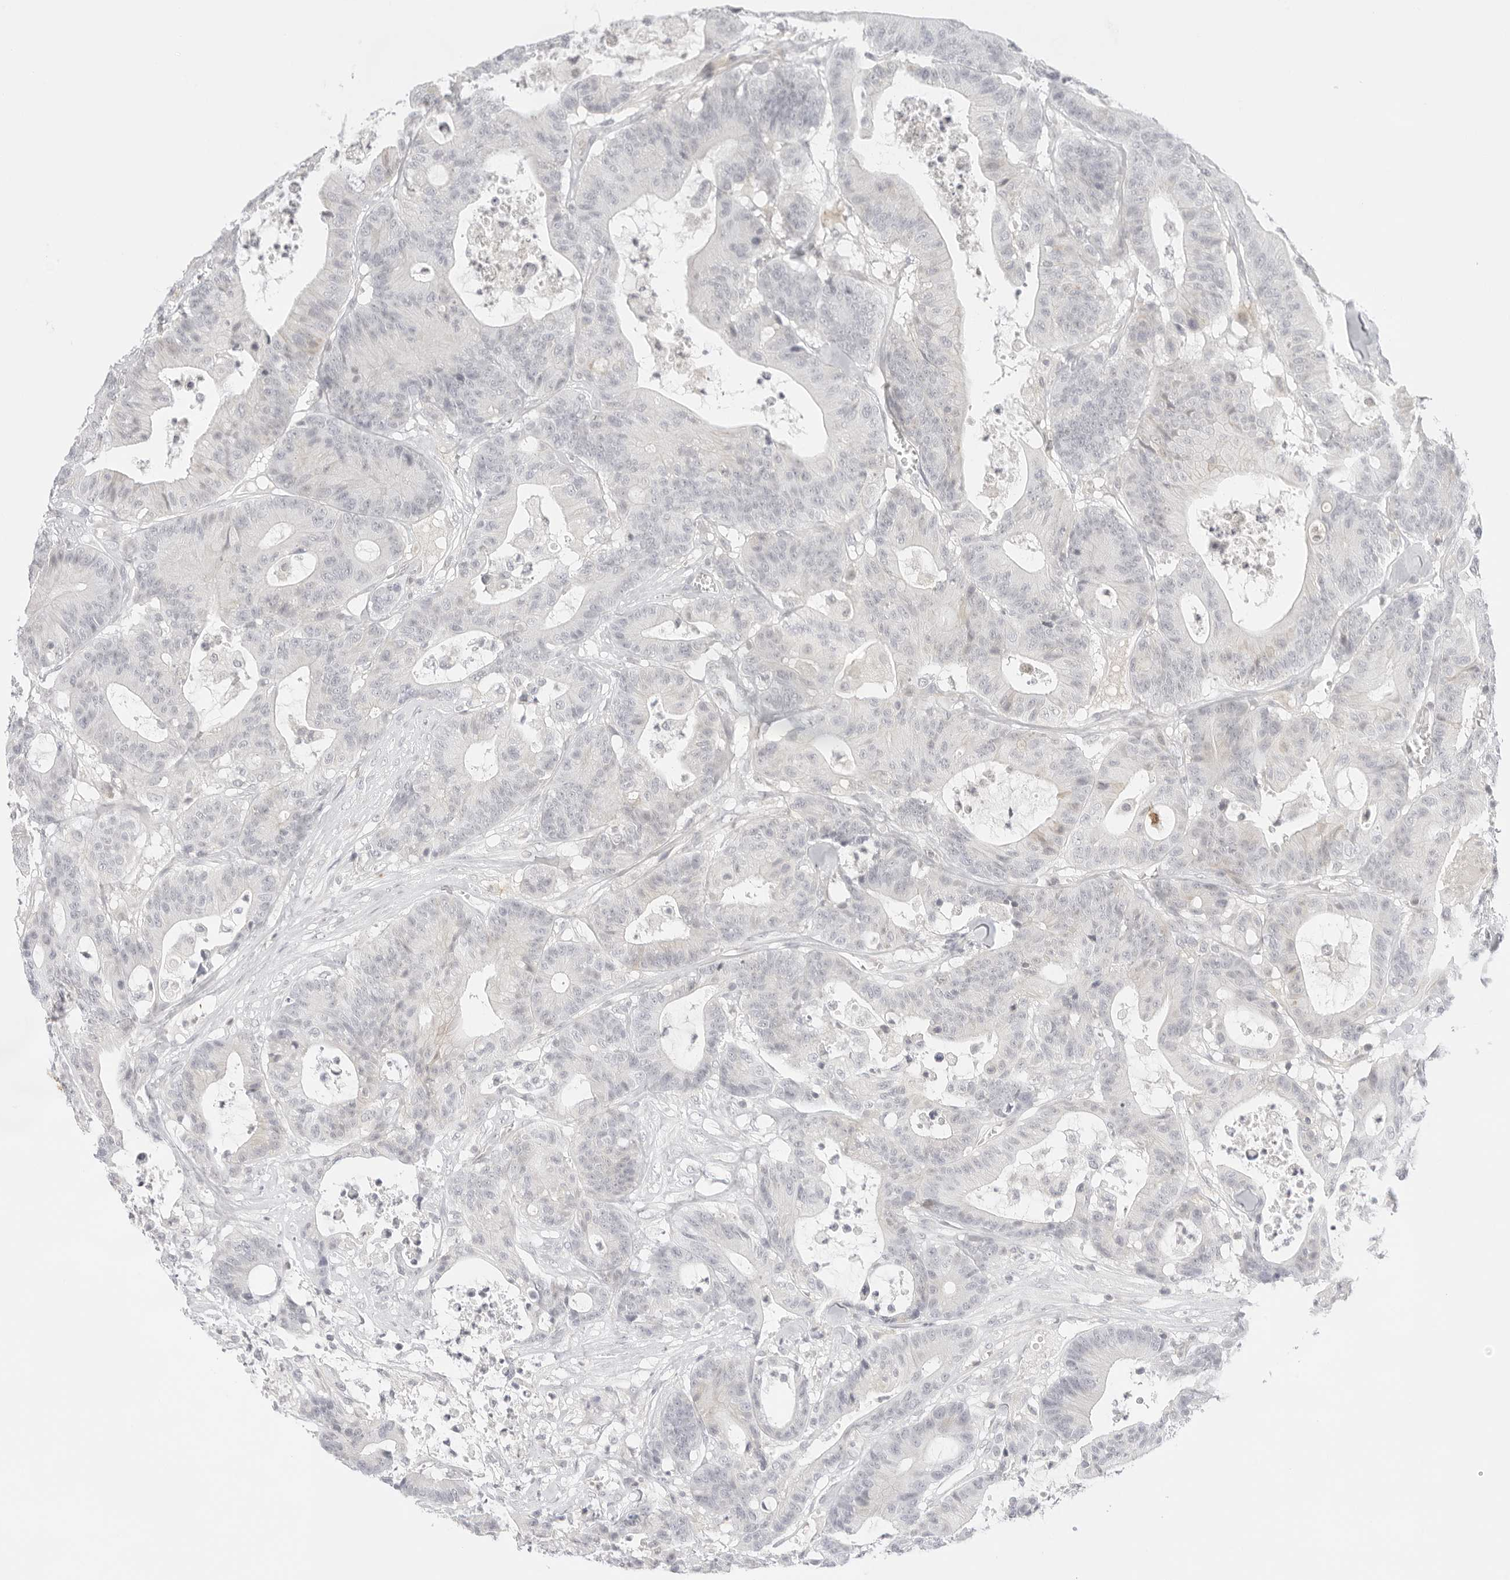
{"staining": {"intensity": "negative", "quantity": "none", "location": "none"}, "tissue": "colorectal cancer", "cell_type": "Tumor cells", "image_type": "cancer", "snomed": [{"axis": "morphology", "description": "Adenocarcinoma, NOS"}, {"axis": "topography", "description": "Colon"}], "caption": "Micrograph shows no significant protein positivity in tumor cells of colorectal adenocarcinoma.", "gene": "TNFRSF14", "patient": {"sex": "female", "age": 84}}